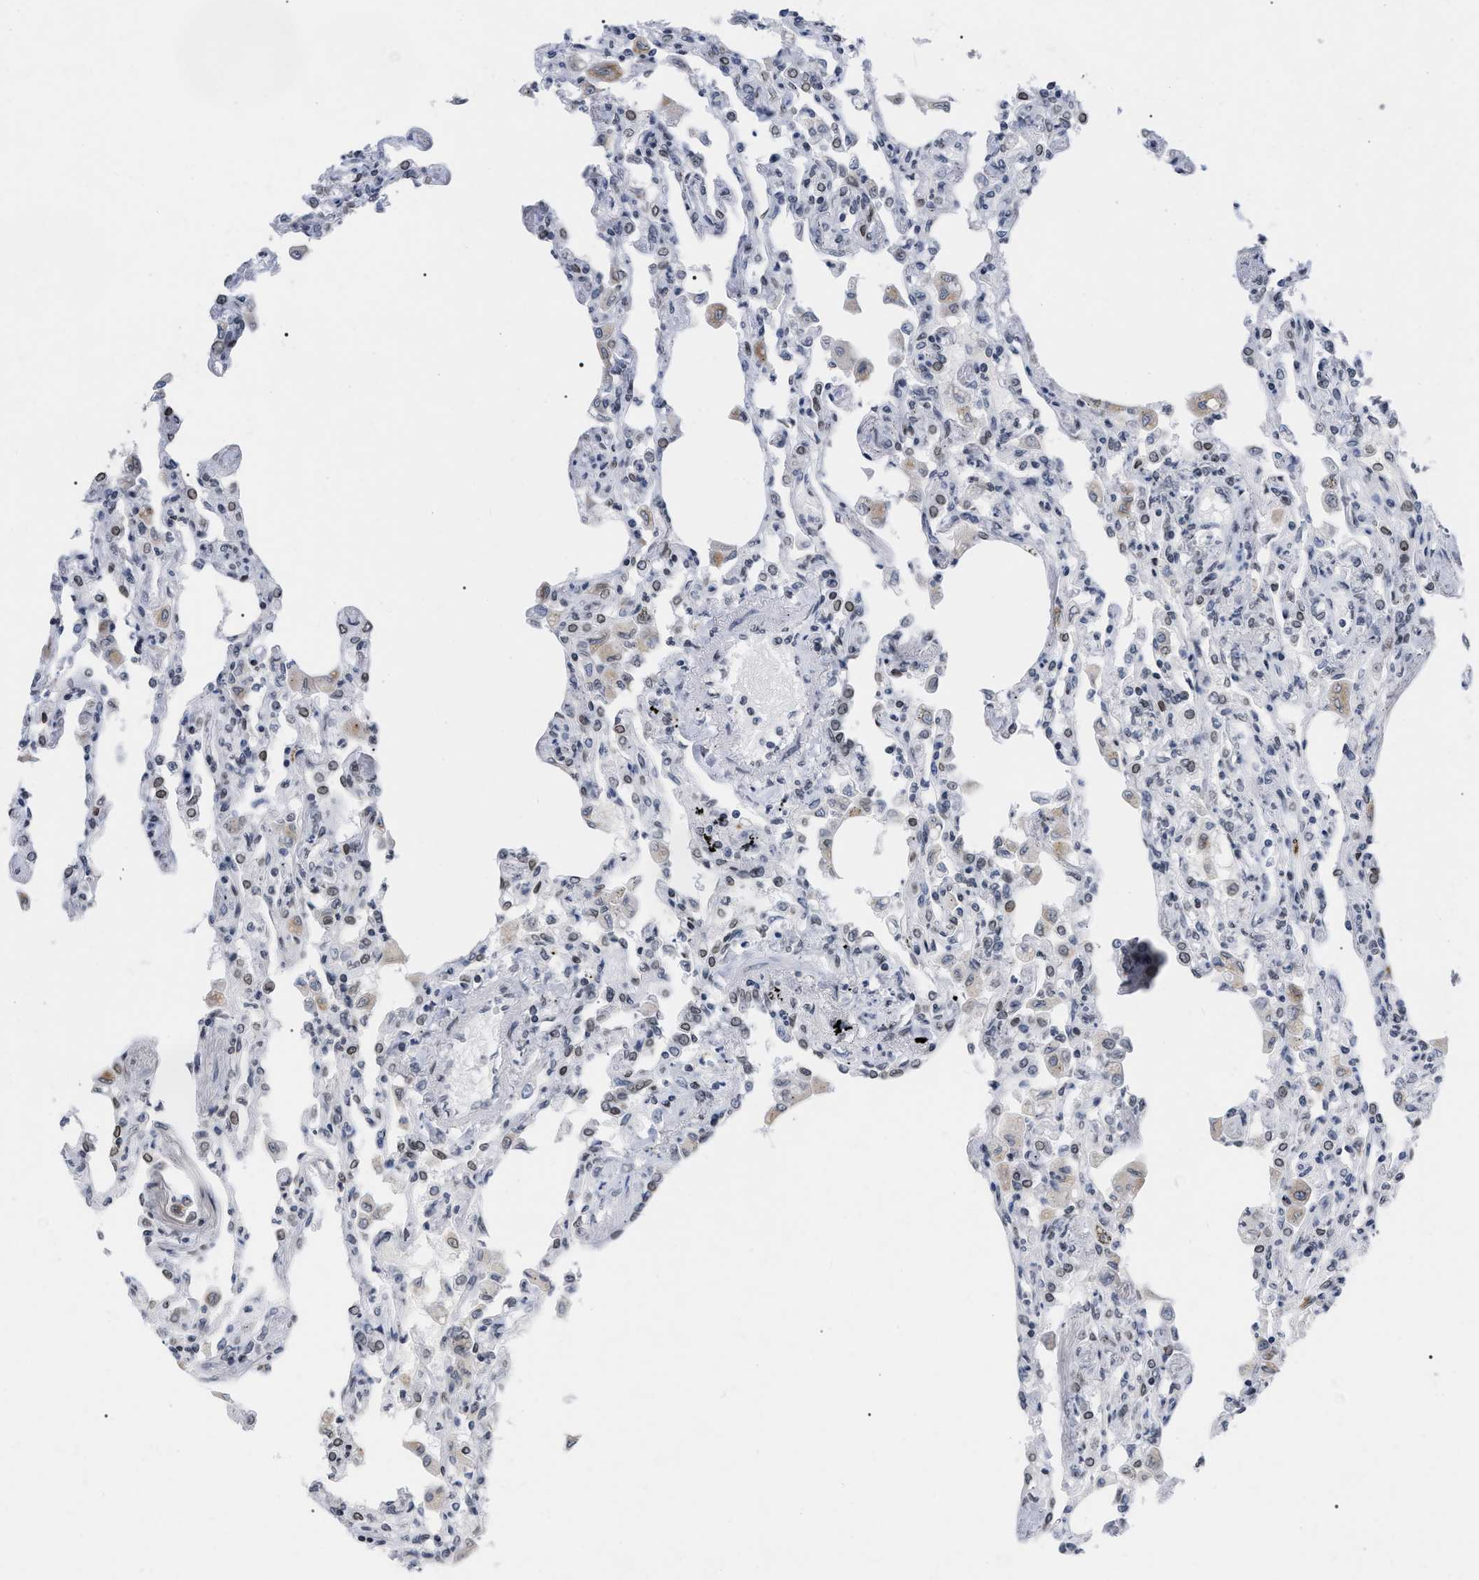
{"staining": {"intensity": "weak", "quantity": "25%-75%", "location": "cytoplasmic/membranous,nuclear"}, "tissue": "lung", "cell_type": "Alveolar cells", "image_type": "normal", "snomed": [{"axis": "morphology", "description": "Normal tissue, NOS"}, {"axis": "topography", "description": "Bronchus"}, {"axis": "topography", "description": "Lung"}], "caption": "High-power microscopy captured an immunohistochemistry photomicrograph of benign lung, revealing weak cytoplasmic/membranous,nuclear positivity in about 25%-75% of alveolar cells.", "gene": "TPR", "patient": {"sex": "female", "age": 49}}